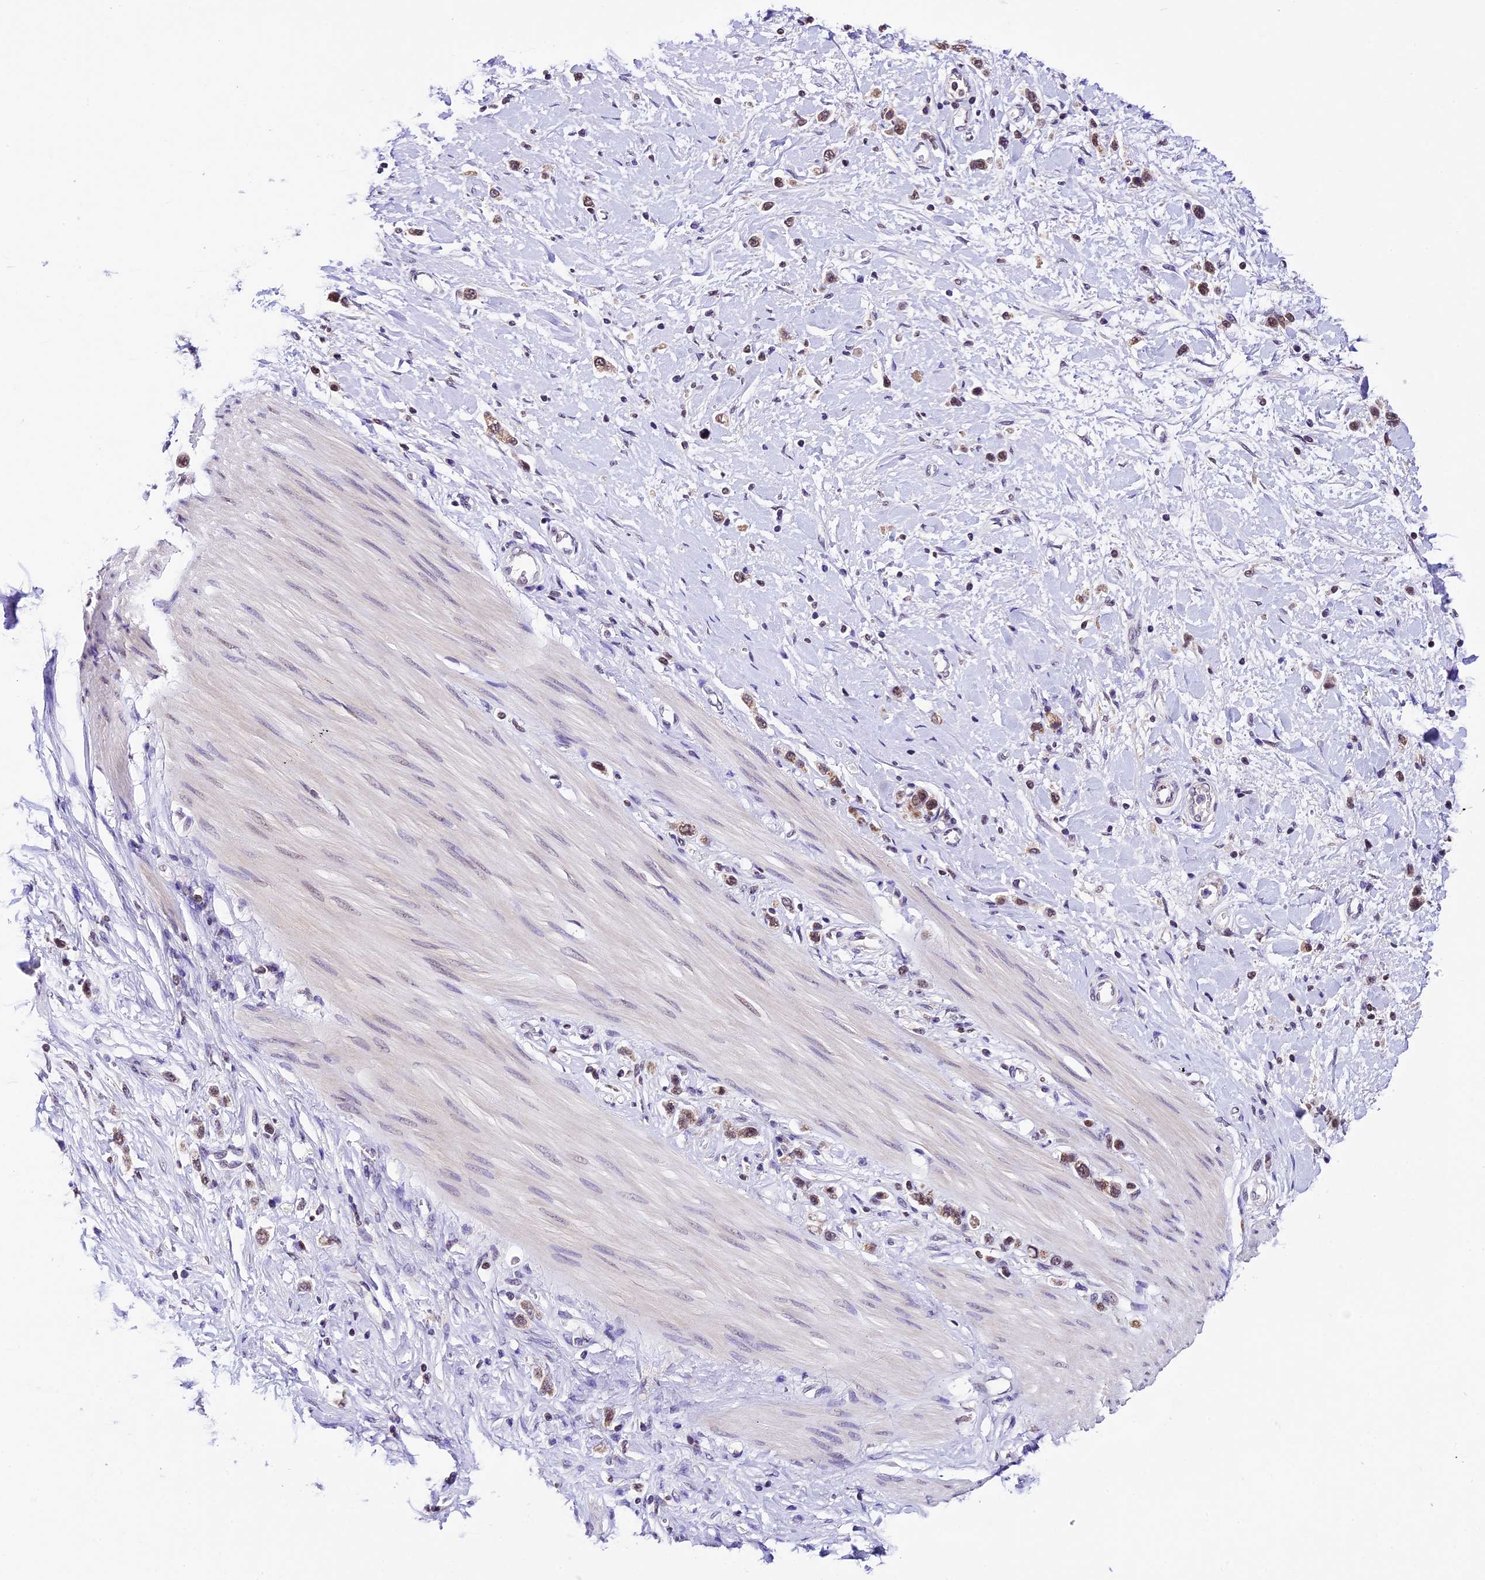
{"staining": {"intensity": "moderate", "quantity": ">75%", "location": "nuclear"}, "tissue": "stomach cancer", "cell_type": "Tumor cells", "image_type": "cancer", "snomed": [{"axis": "morphology", "description": "Adenocarcinoma, NOS"}, {"axis": "topography", "description": "Stomach"}], "caption": "Adenocarcinoma (stomach) was stained to show a protein in brown. There is medium levels of moderate nuclear expression in about >75% of tumor cells.", "gene": "CARS2", "patient": {"sex": "female", "age": 65}}